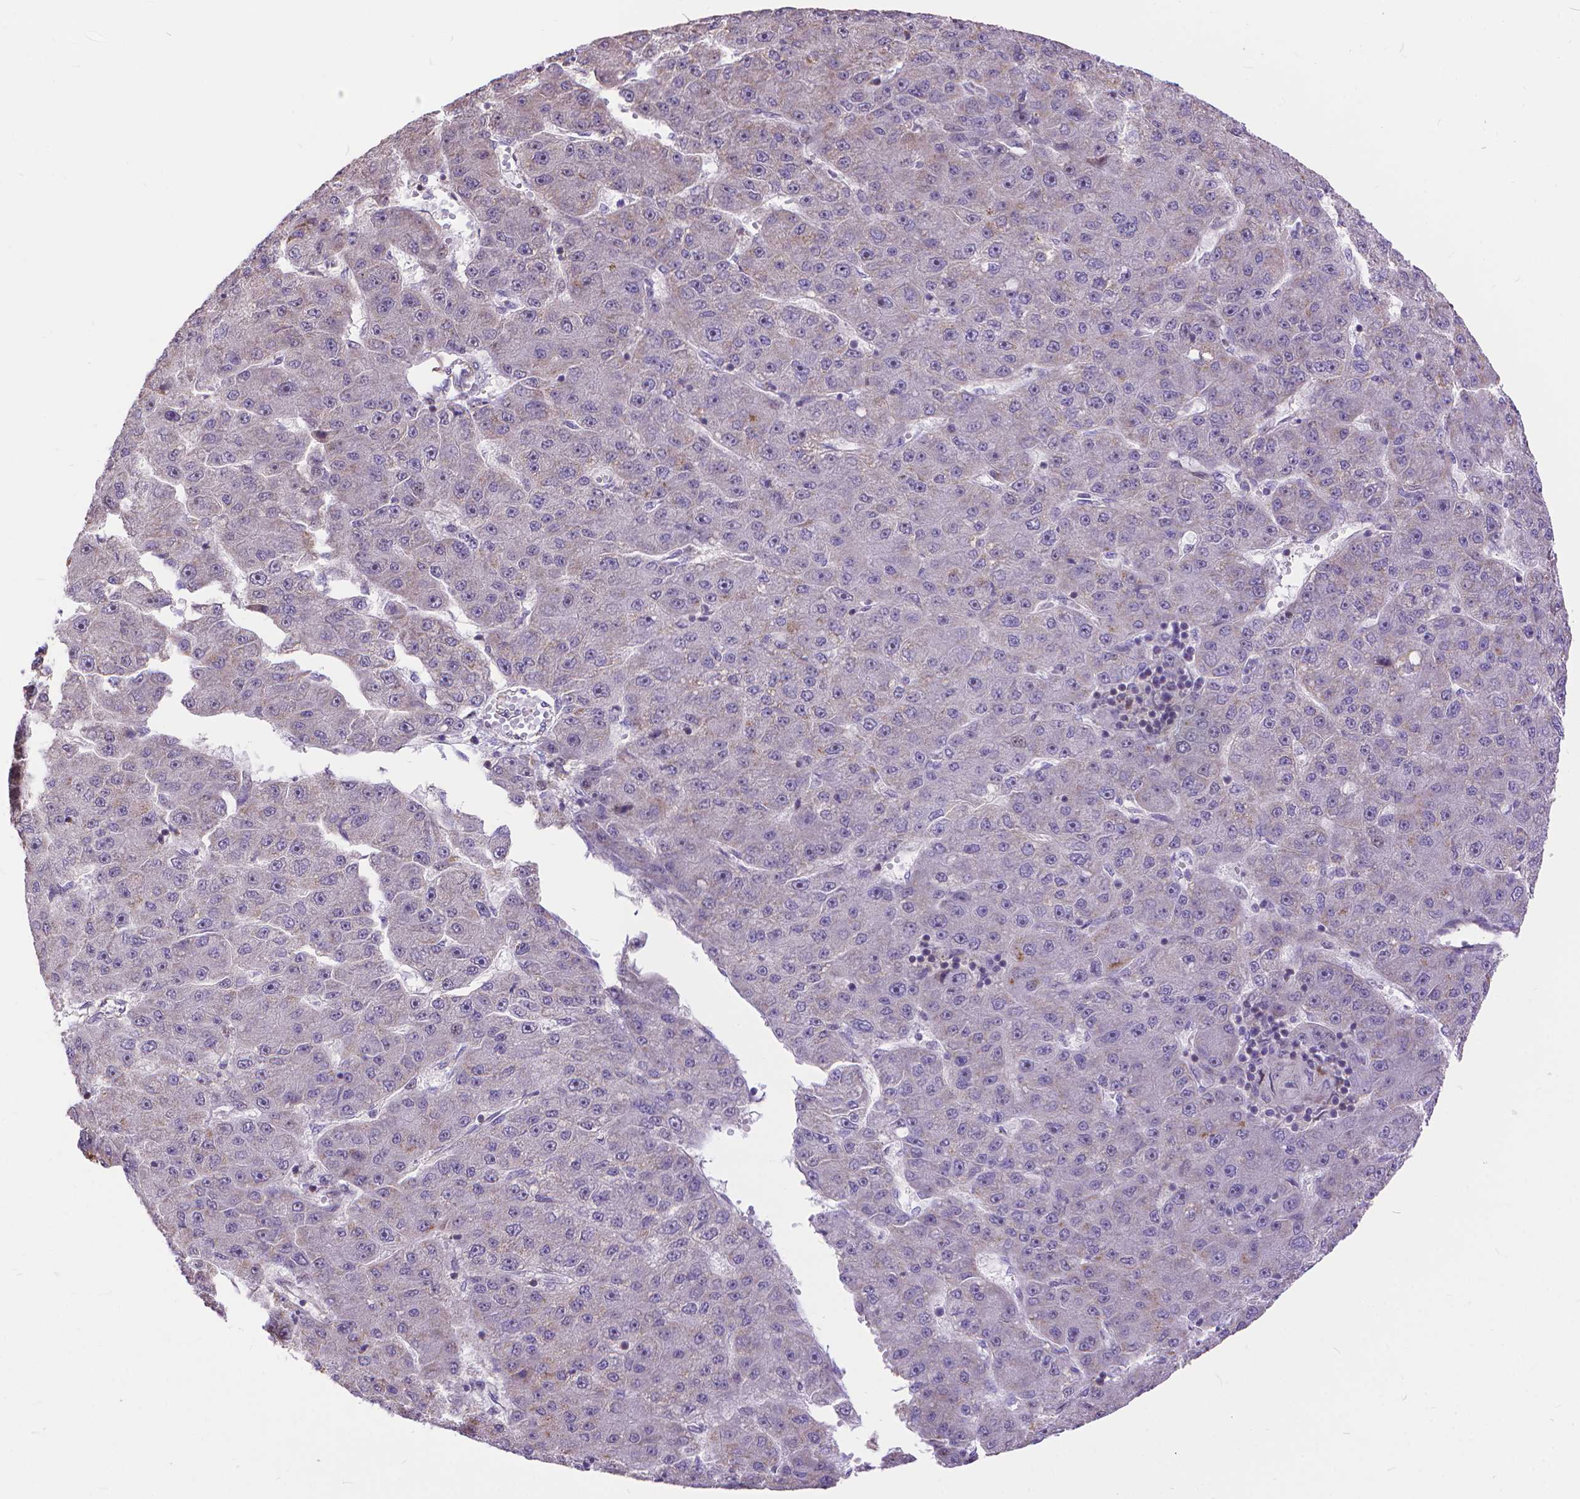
{"staining": {"intensity": "negative", "quantity": "none", "location": "none"}, "tissue": "liver cancer", "cell_type": "Tumor cells", "image_type": "cancer", "snomed": [{"axis": "morphology", "description": "Carcinoma, Hepatocellular, NOS"}, {"axis": "topography", "description": "Liver"}], "caption": "Image shows no protein expression in tumor cells of liver cancer (hepatocellular carcinoma) tissue.", "gene": "TMEM135", "patient": {"sex": "male", "age": 67}}